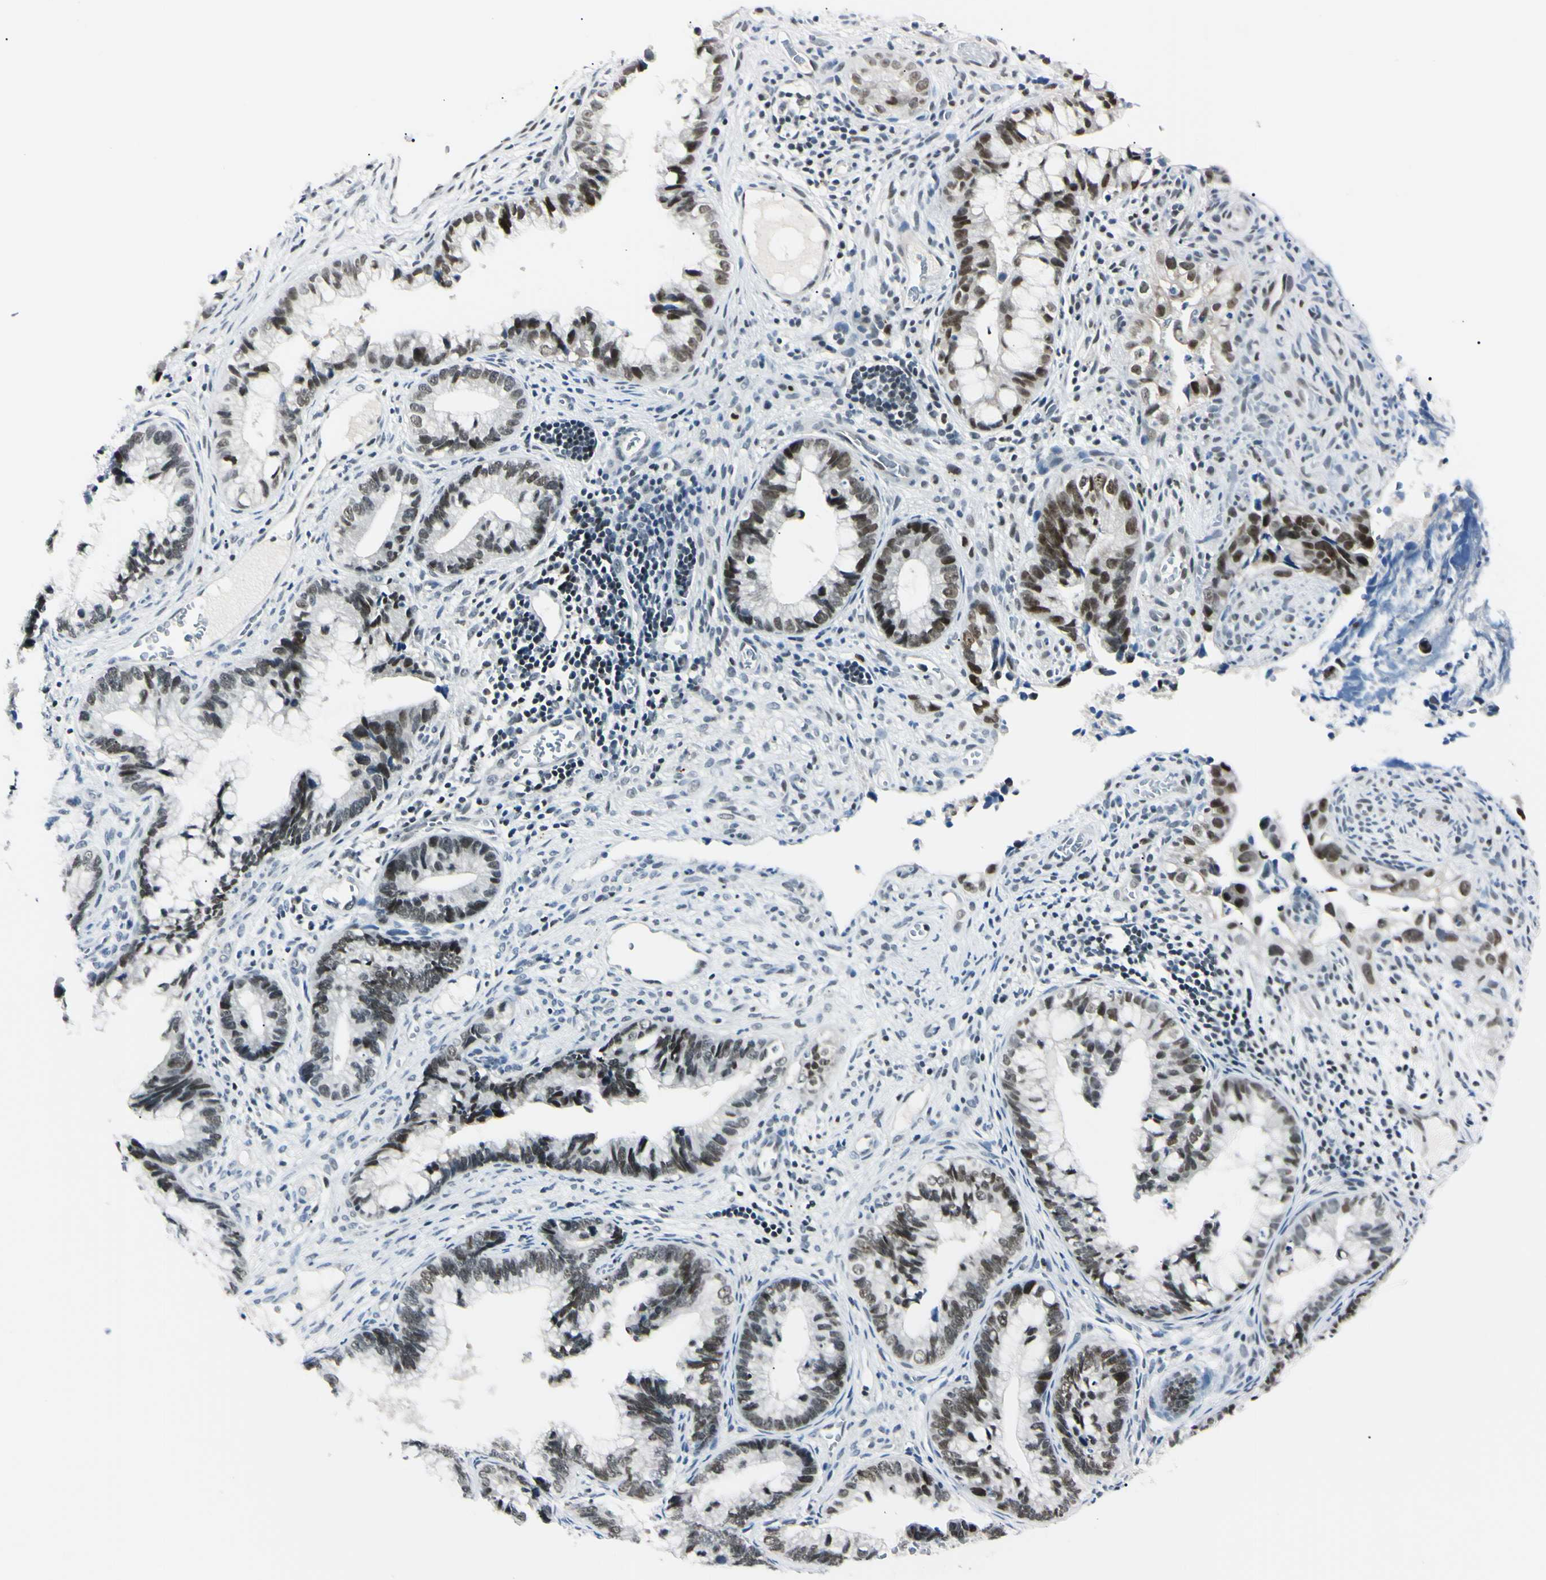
{"staining": {"intensity": "moderate", "quantity": "25%-75%", "location": "nuclear"}, "tissue": "cervical cancer", "cell_type": "Tumor cells", "image_type": "cancer", "snomed": [{"axis": "morphology", "description": "Adenocarcinoma, NOS"}, {"axis": "topography", "description": "Cervix"}], "caption": "Protein analysis of cervical cancer (adenocarcinoma) tissue demonstrates moderate nuclear positivity in approximately 25%-75% of tumor cells.", "gene": "C1orf174", "patient": {"sex": "female", "age": 44}}